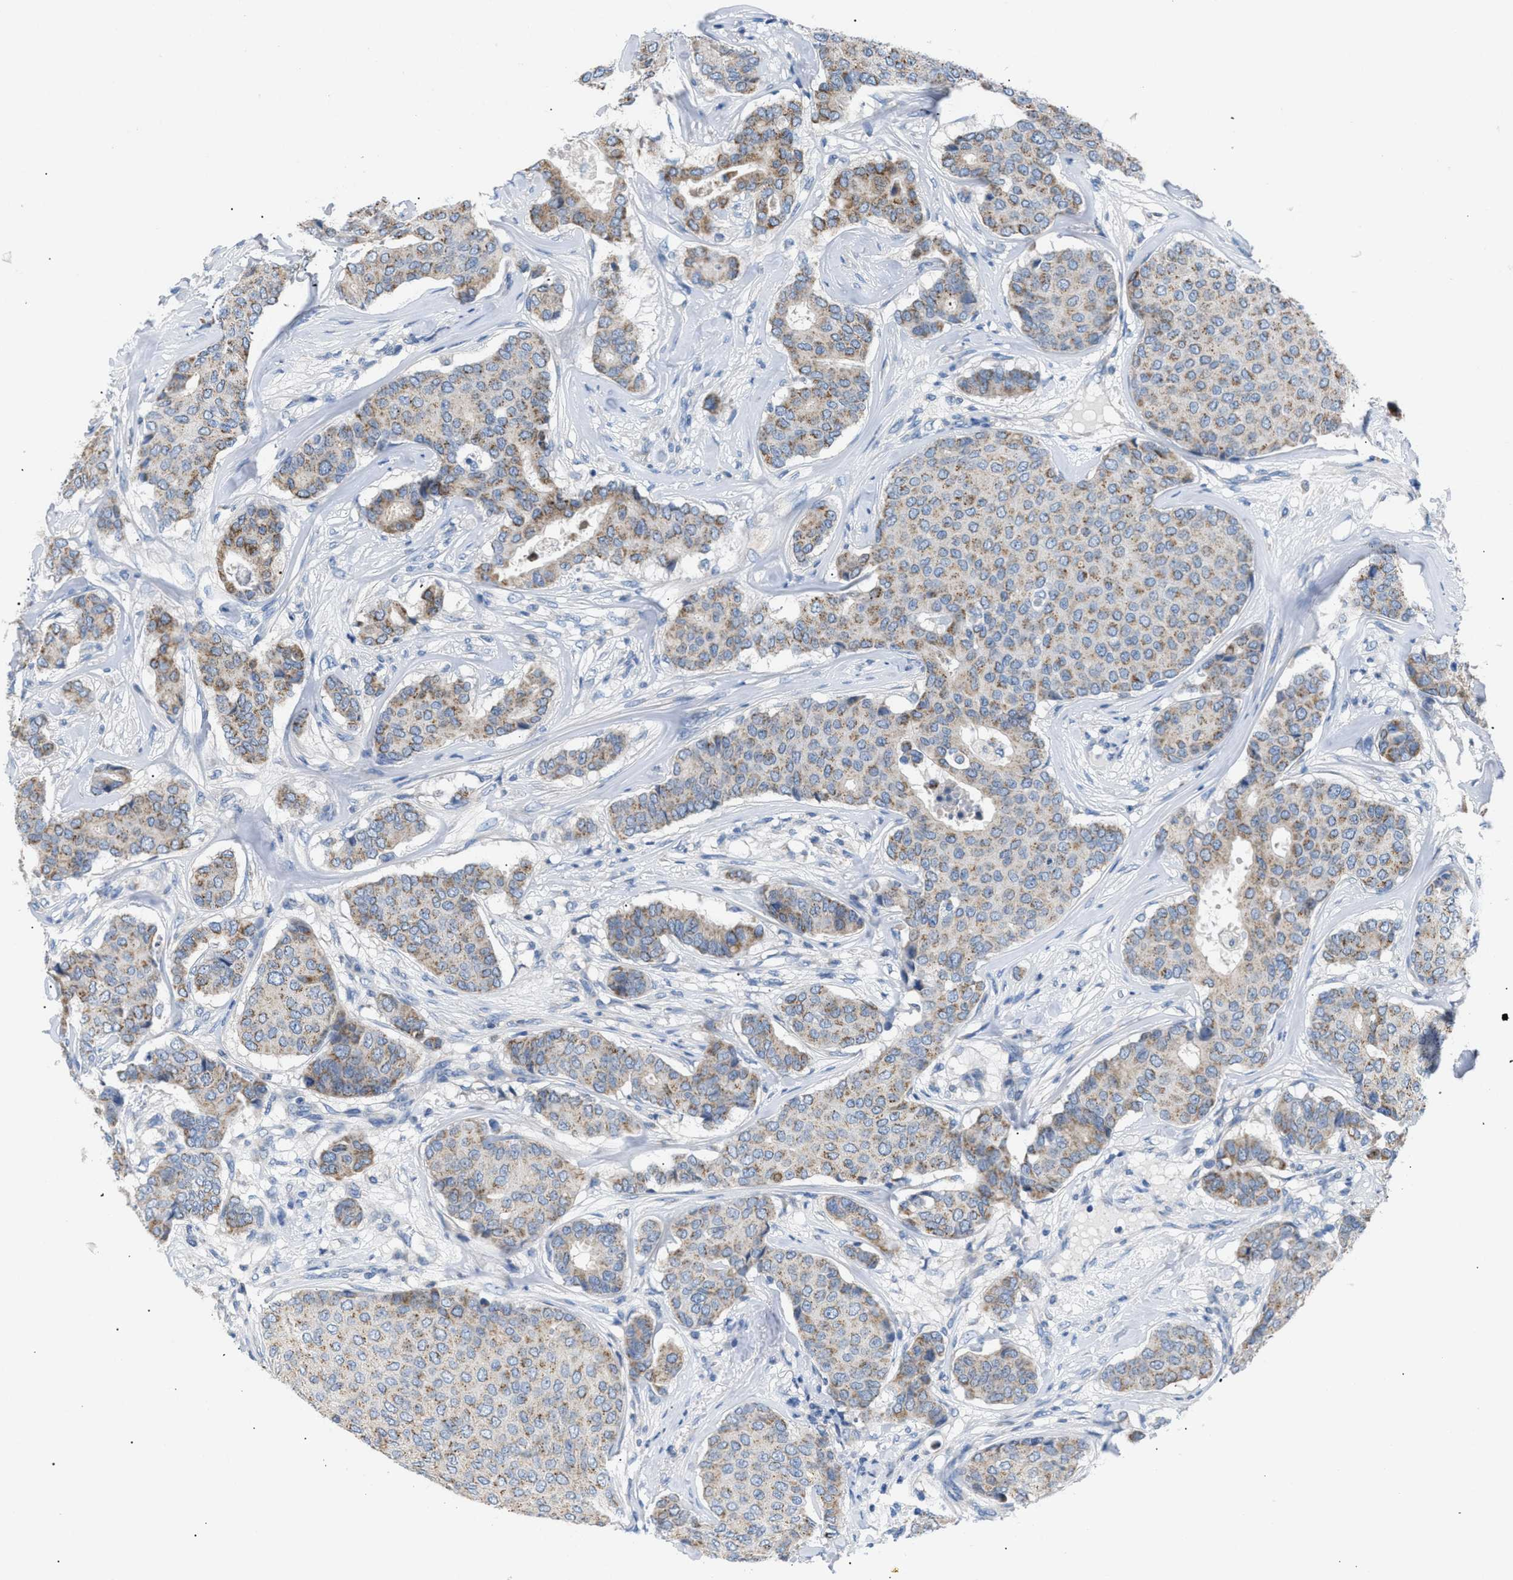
{"staining": {"intensity": "moderate", "quantity": "<25%", "location": "cytoplasmic/membranous"}, "tissue": "breast cancer", "cell_type": "Tumor cells", "image_type": "cancer", "snomed": [{"axis": "morphology", "description": "Duct carcinoma"}, {"axis": "topography", "description": "Breast"}], "caption": "Protein expression analysis of human infiltrating ductal carcinoma (breast) reveals moderate cytoplasmic/membranous staining in approximately <25% of tumor cells.", "gene": "ILDR1", "patient": {"sex": "female", "age": 75}}